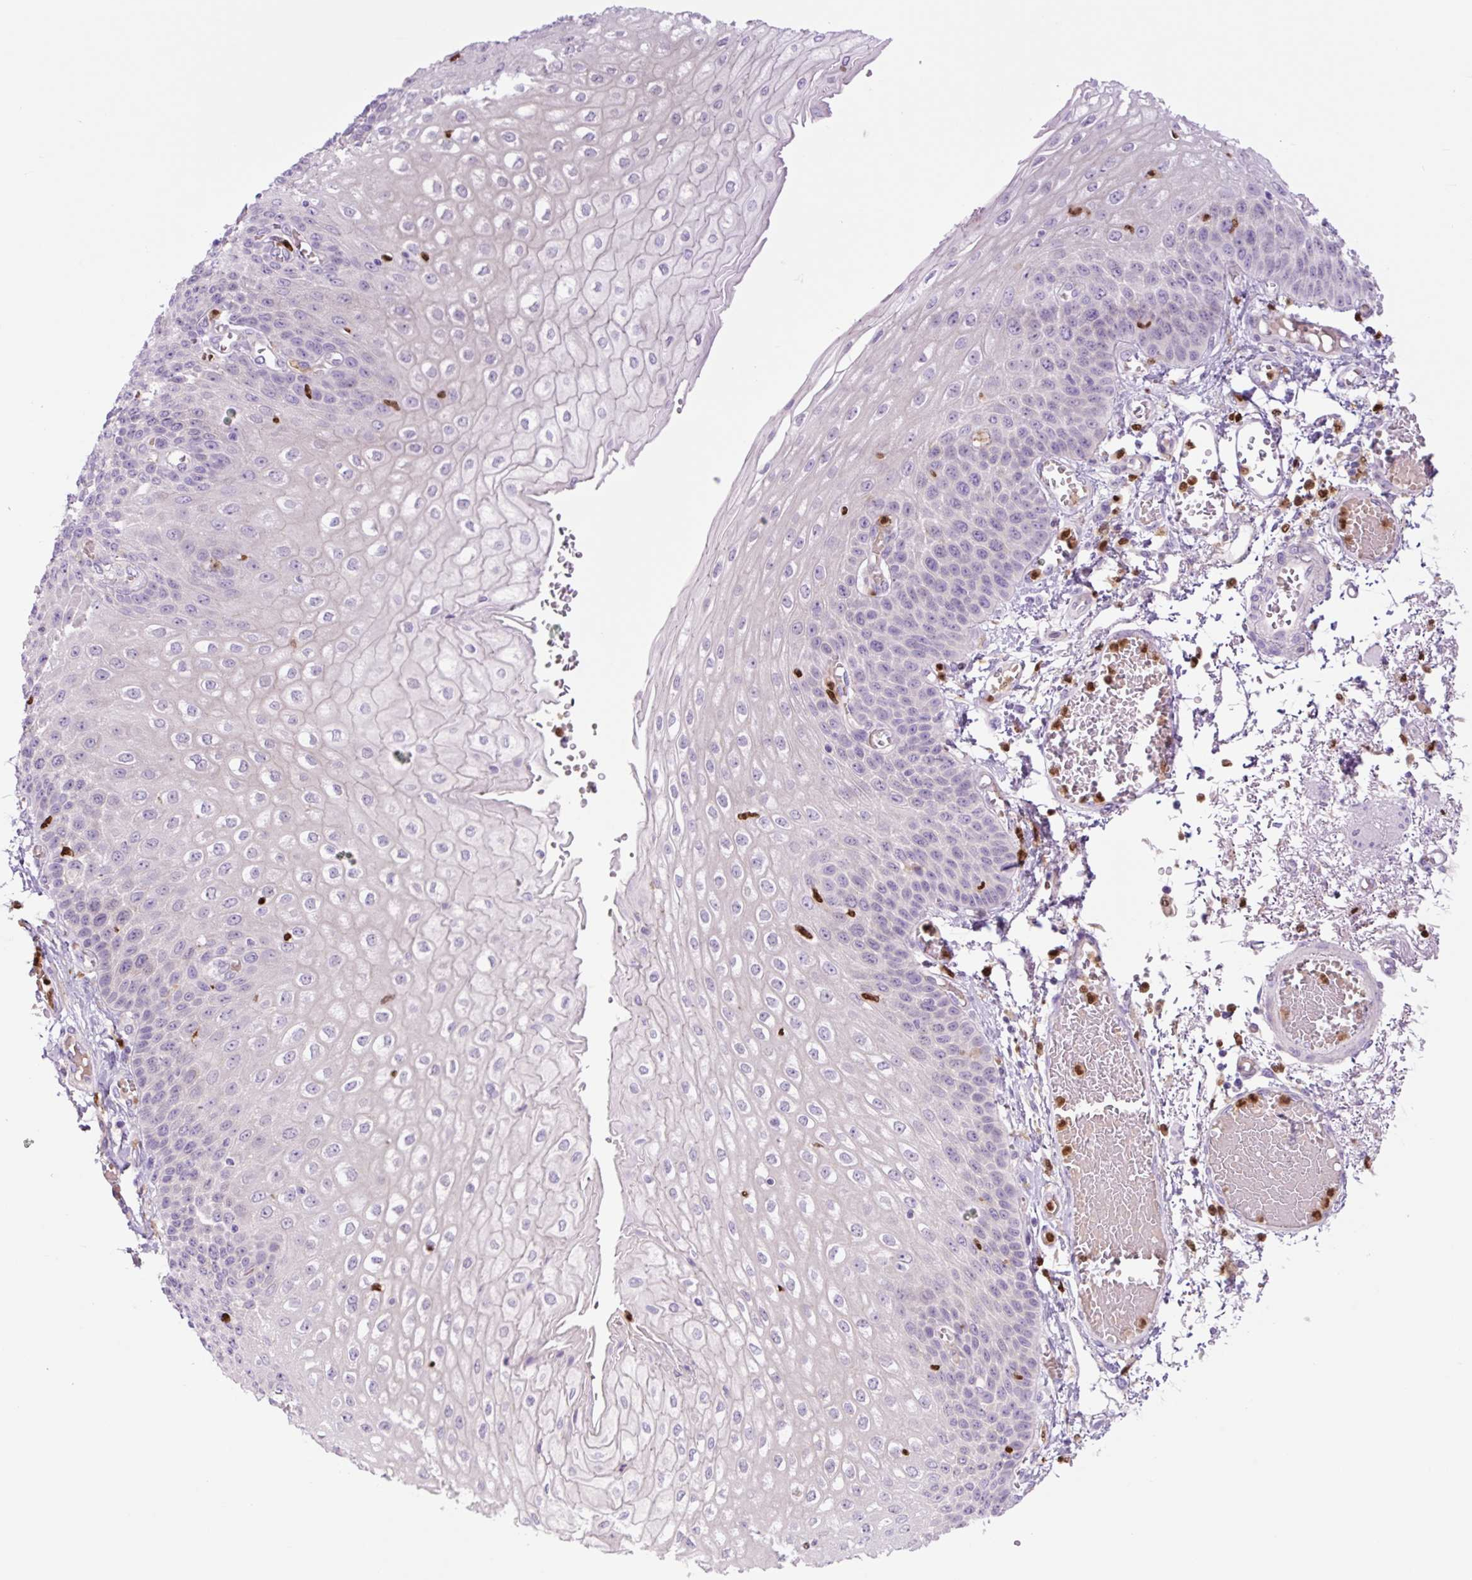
{"staining": {"intensity": "negative", "quantity": "none", "location": "none"}, "tissue": "esophagus", "cell_type": "Squamous epithelial cells", "image_type": "normal", "snomed": [{"axis": "morphology", "description": "Normal tissue, NOS"}, {"axis": "morphology", "description": "Adenocarcinoma, NOS"}, {"axis": "topography", "description": "Esophagus"}], "caption": "Esophagus was stained to show a protein in brown. There is no significant expression in squamous epithelial cells. (Brightfield microscopy of DAB immunohistochemistry at high magnification).", "gene": "SPI1", "patient": {"sex": "male", "age": 81}}